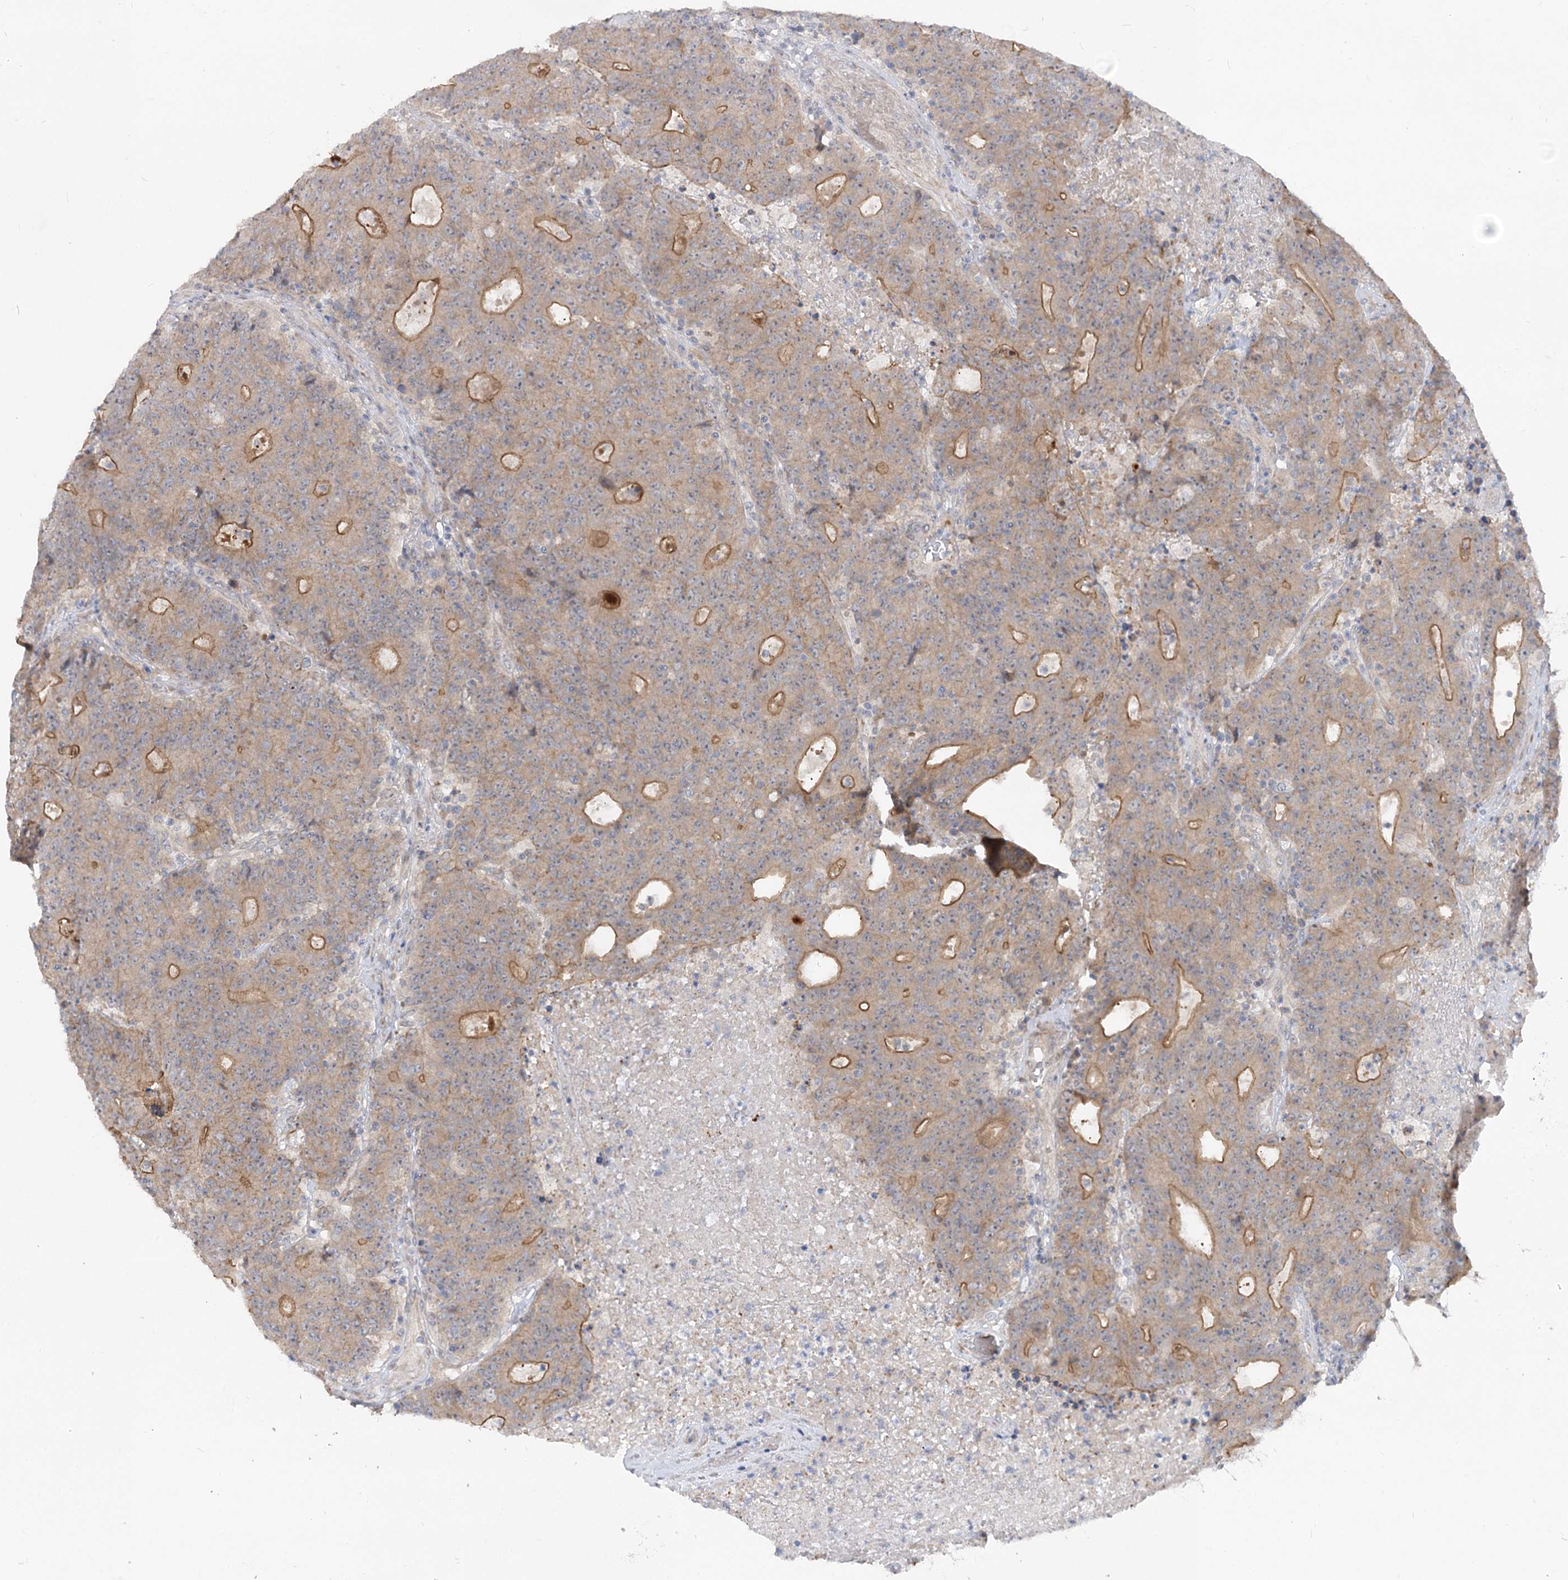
{"staining": {"intensity": "moderate", "quantity": ">75%", "location": "cytoplasmic/membranous"}, "tissue": "colorectal cancer", "cell_type": "Tumor cells", "image_type": "cancer", "snomed": [{"axis": "morphology", "description": "Adenocarcinoma, NOS"}, {"axis": "topography", "description": "Colon"}], "caption": "High-power microscopy captured an immunohistochemistry (IHC) photomicrograph of colorectal cancer, revealing moderate cytoplasmic/membranous positivity in approximately >75% of tumor cells. Using DAB (3,3'-diaminobenzidine) (brown) and hematoxylin (blue) stains, captured at high magnification using brightfield microscopy.", "gene": "FGF19", "patient": {"sex": "female", "age": 75}}